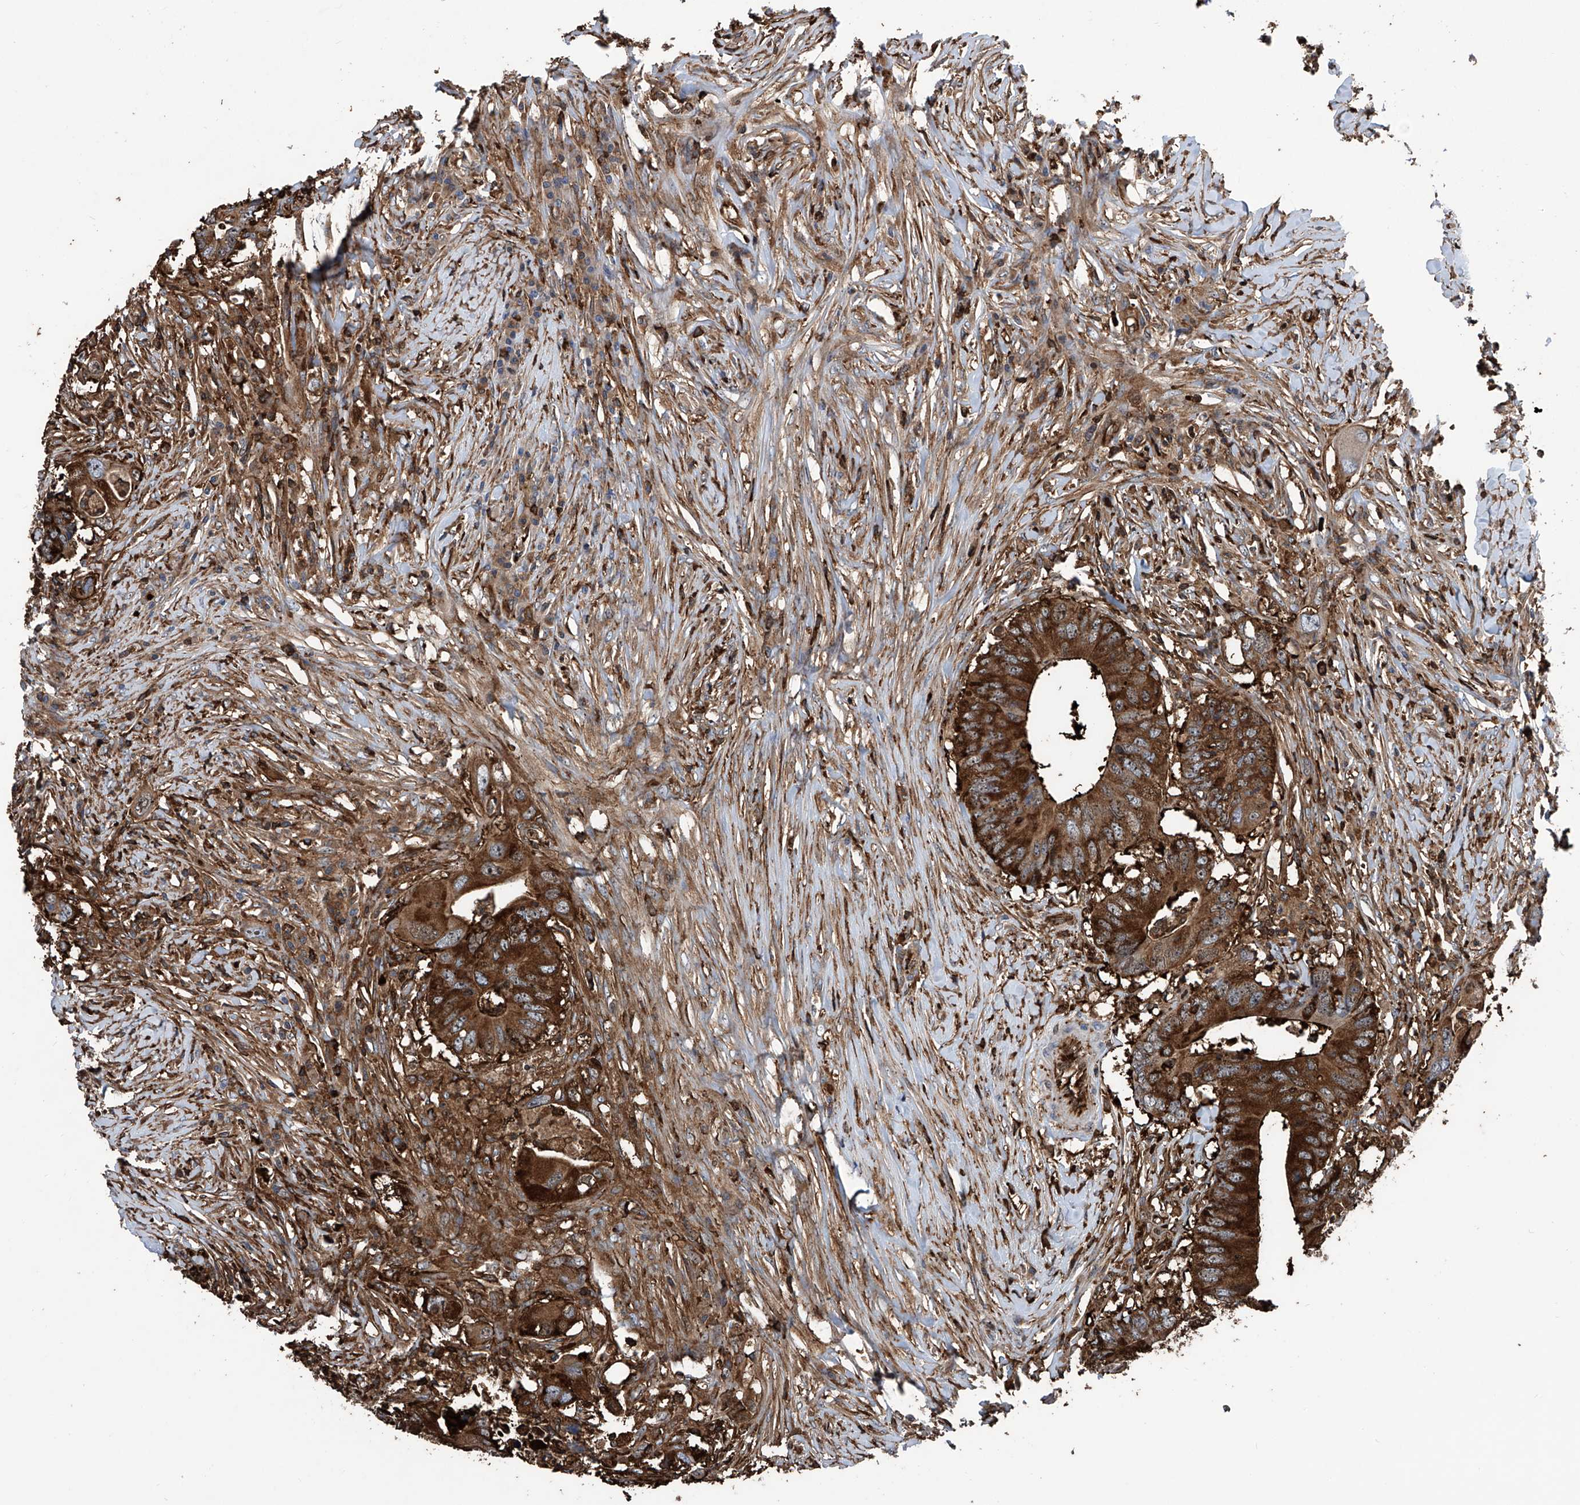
{"staining": {"intensity": "strong", "quantity": ">75%", "location": "cytoplasmic/membranous"}, "tissue": "colorectal cancer", "cell_type": "Tumor cells", "image_type": "cancer", "snomed": [{"axis": "morphology", "description": "Adenocarcinoma, NOS"}, {"axis": "topography", "description": "Colon"}], "caption": "Protein expression by IHC reveals strong cytoplasmic/membranous expression in approximately >75% of tumor cells in colorectal cancer.", "gene": "ZNF484", "patient": {"sex": "male", "age": 71}}